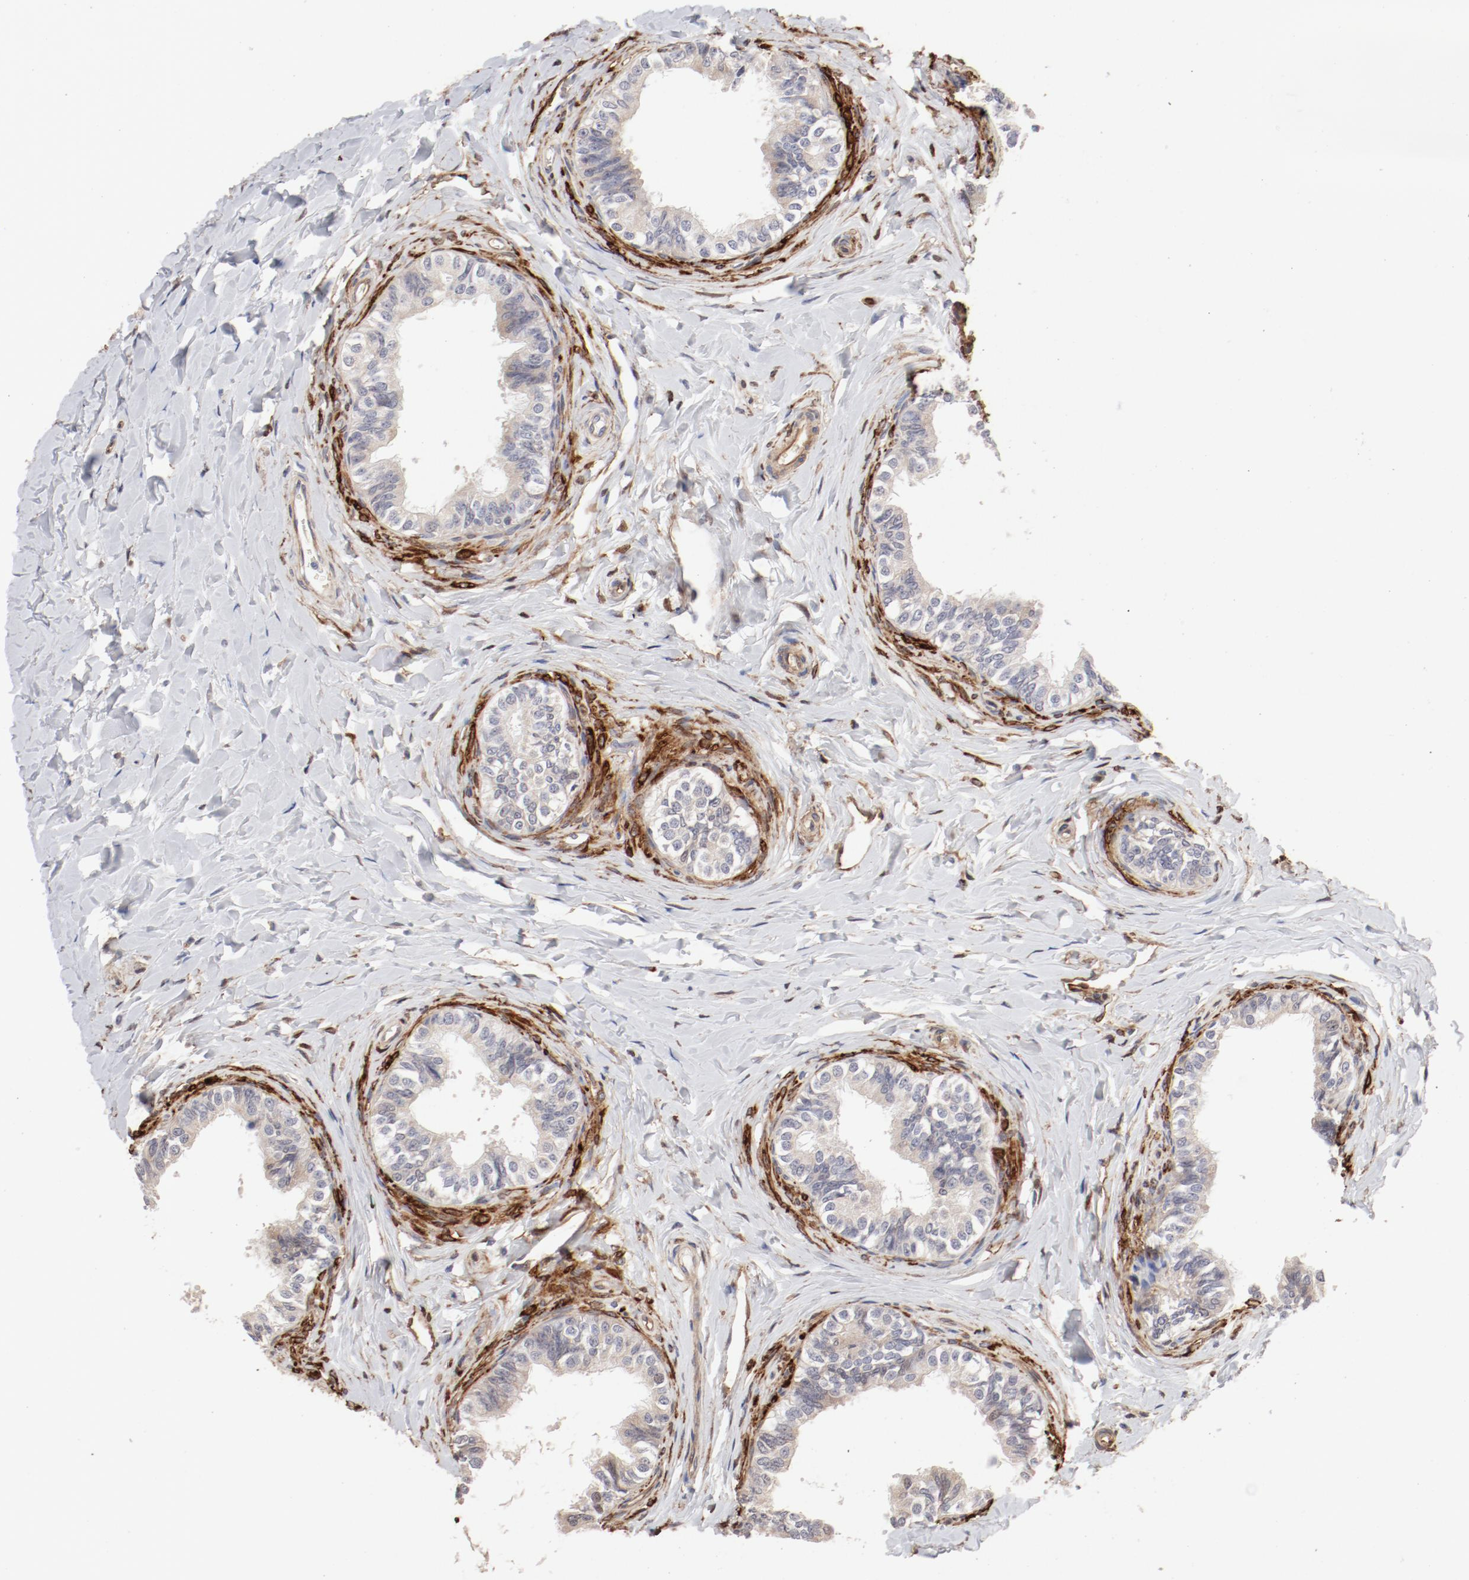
{"staining": {"intensity": "negative", "quantity": "none", "location": "none"}, "tissue": "epididymis", "cell_type": "Glandular cells", "image_type": "normal", "snomed": [{"axis": "morphology", "description": "Normal tissue, NOS"}, {"axis": "topography", "description": "Soft tissue"}, {"axis": "topography", "description": "Epididymis"}], "caption": "Immunohistochemistry (IHC) of normal human epididymis shows no expression in glandular cells. Brightfield microscopy of IHC stained with DAB (brown) and hematoxylin (blue), captured at high magnification.", "gene": "MAGED4B", "patient": {"sex": "male", "age": 26}}